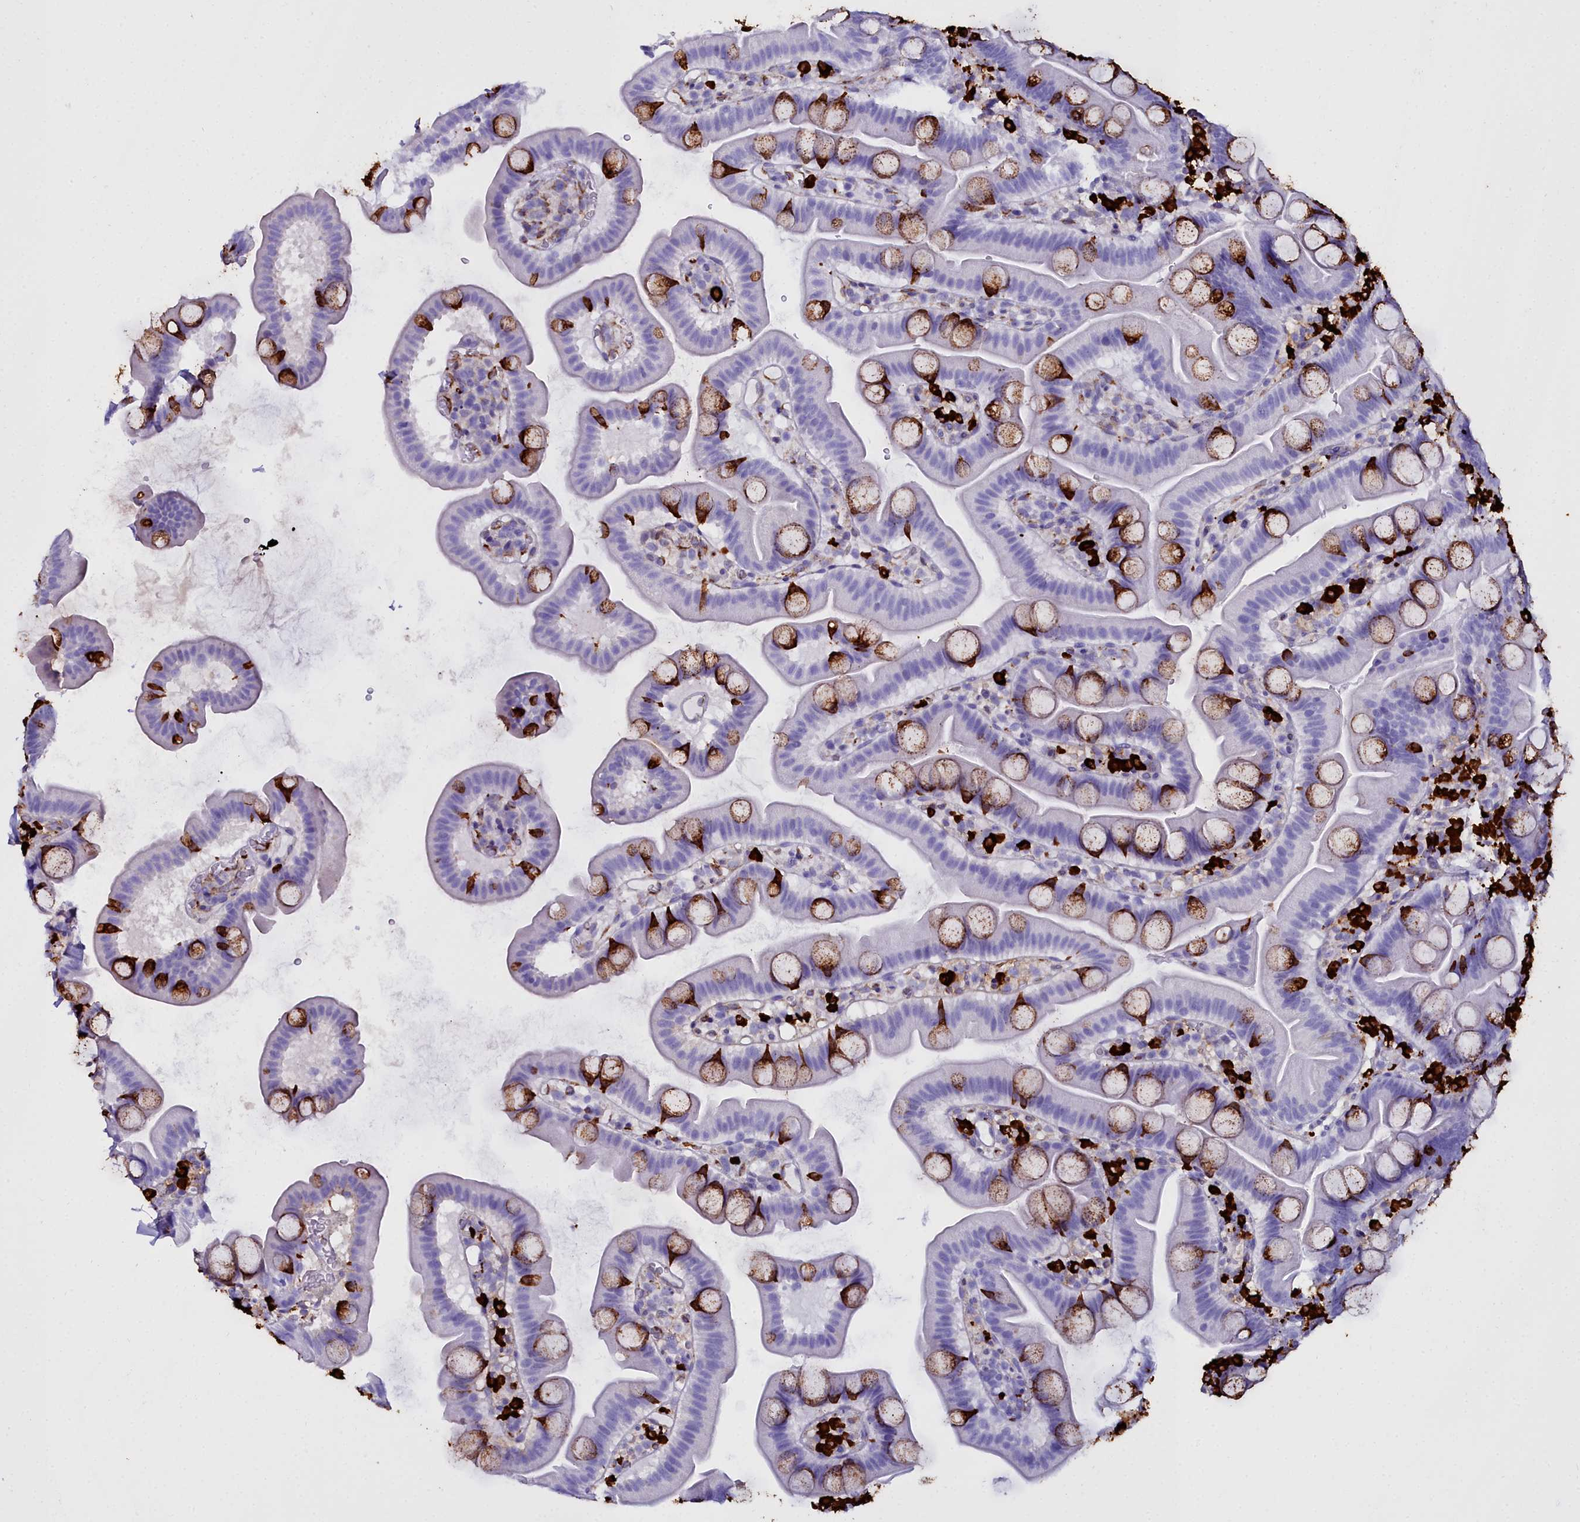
{"staining": {"intensity": "strong", "quantity": "<25%", "location": "cytoplasmic/membranous"}, "tissue": "small intestine", "cell_type": "Glandular cells", "image_type": "normal", "snomed": [{"axis": "morphology", "description": "Normal tissue, NOS"}, {"axis": "topography", "description": "Small intestine"}], "caption": "This is an image of immunohistochemistry staining of unremarkable small intestine, which shows strong expression in the cytoplasmic/membranous of glandular cells.", "gene": "TXNDC5", "patient": {"sex": "female", "age": 68}}